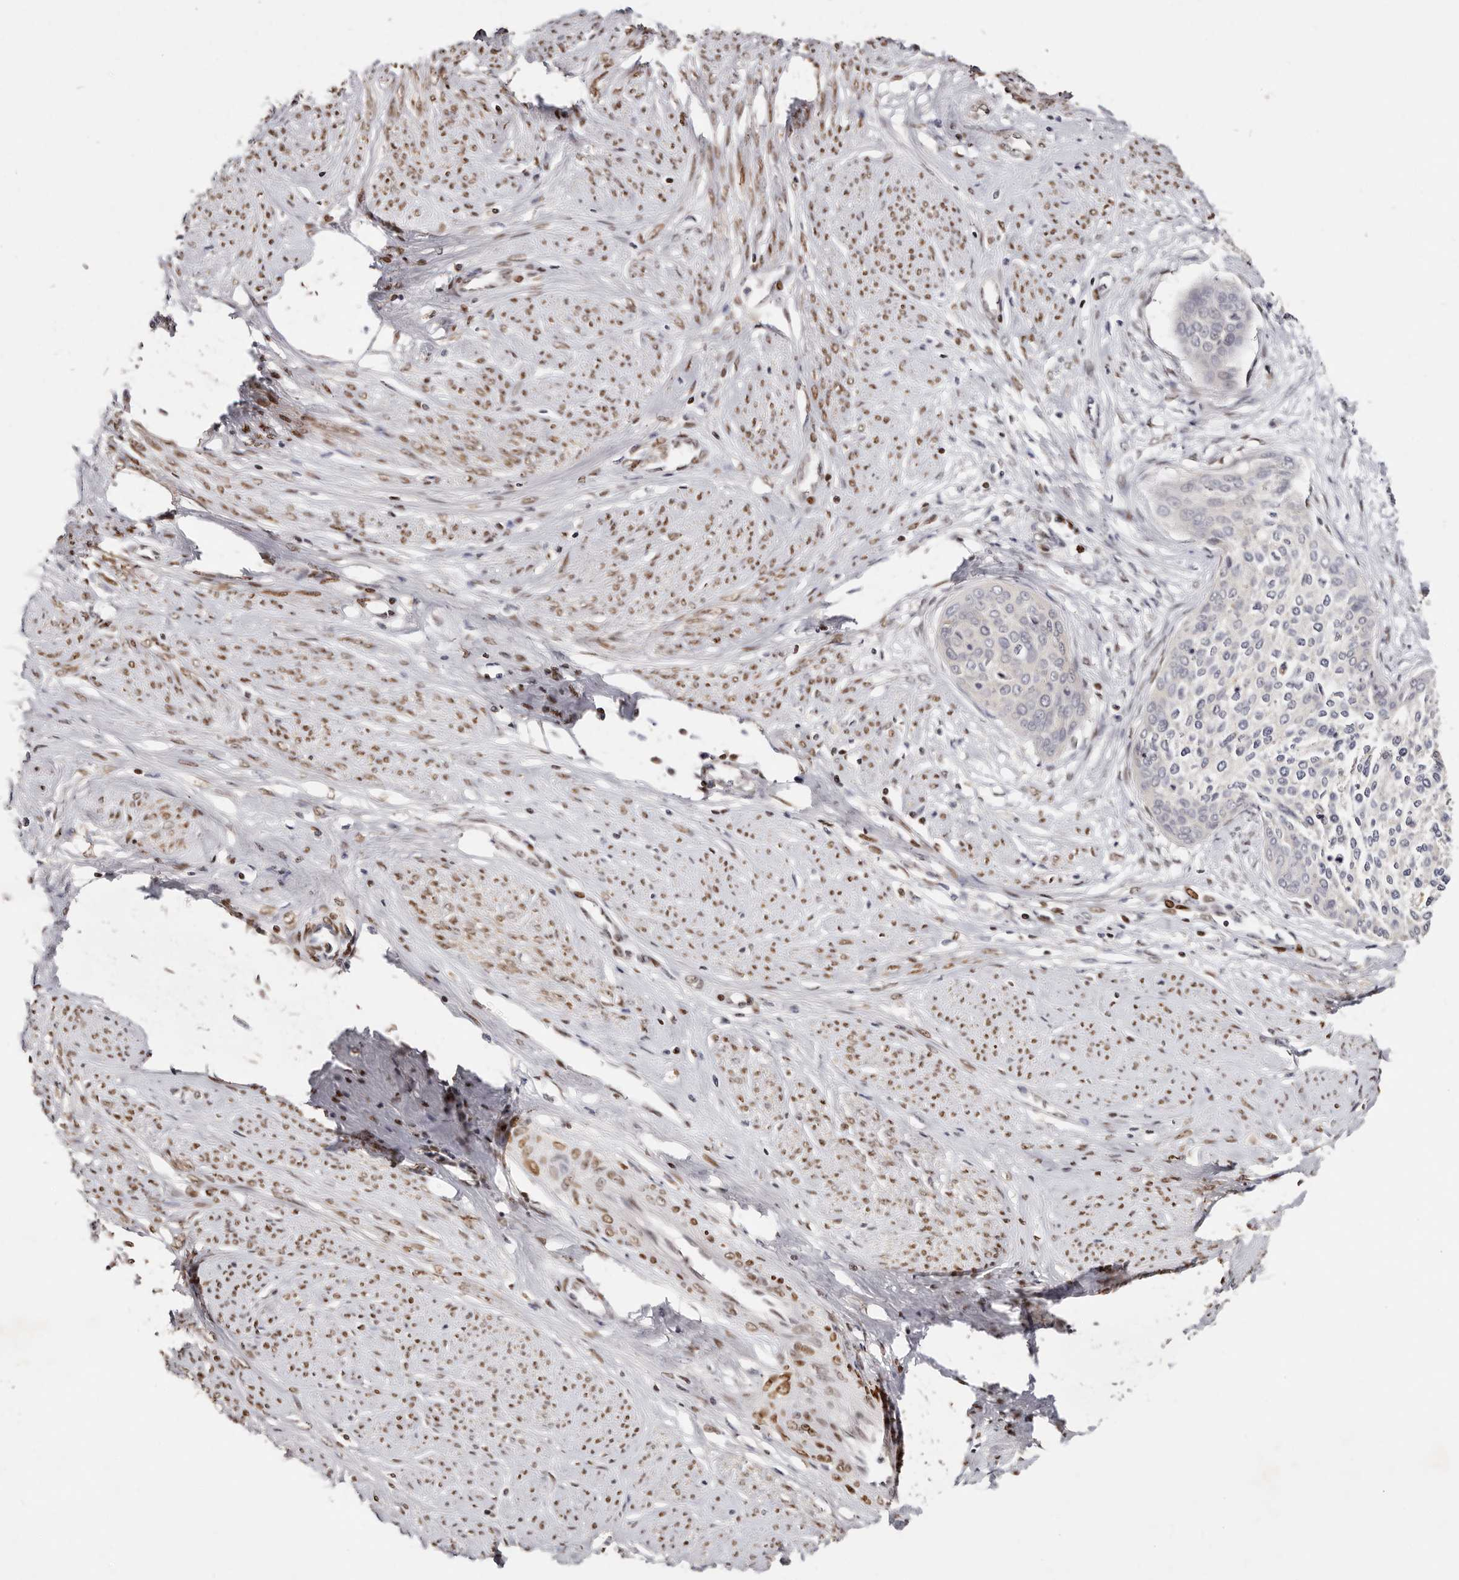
{"staining": {"intensity": "negative", "quantity": "none", "location": "none"}, "tissue": "cervical cancer", "cell_type": "Tumor cells", "image_type": "cancer", "snomed": [{"axis": "morphology", "description": "Squamous cell carcinoma, NOS"}, {"axis": "topography", "description": "Cervix"}], "caption": "Immunohistochemical staining of human cervical cancer (squamous cell carcinoma) exhibits no significant staining in tumor cells. The staining was performed using DAB (3,3'-diaminobenzidine) to visualize the protein expression in brown, while the nuclei were stained in blue with hematoxylin (Magnification: 20x).", "gene": "IQGAP3", "patient": {"sex": "female", "age": 37}}